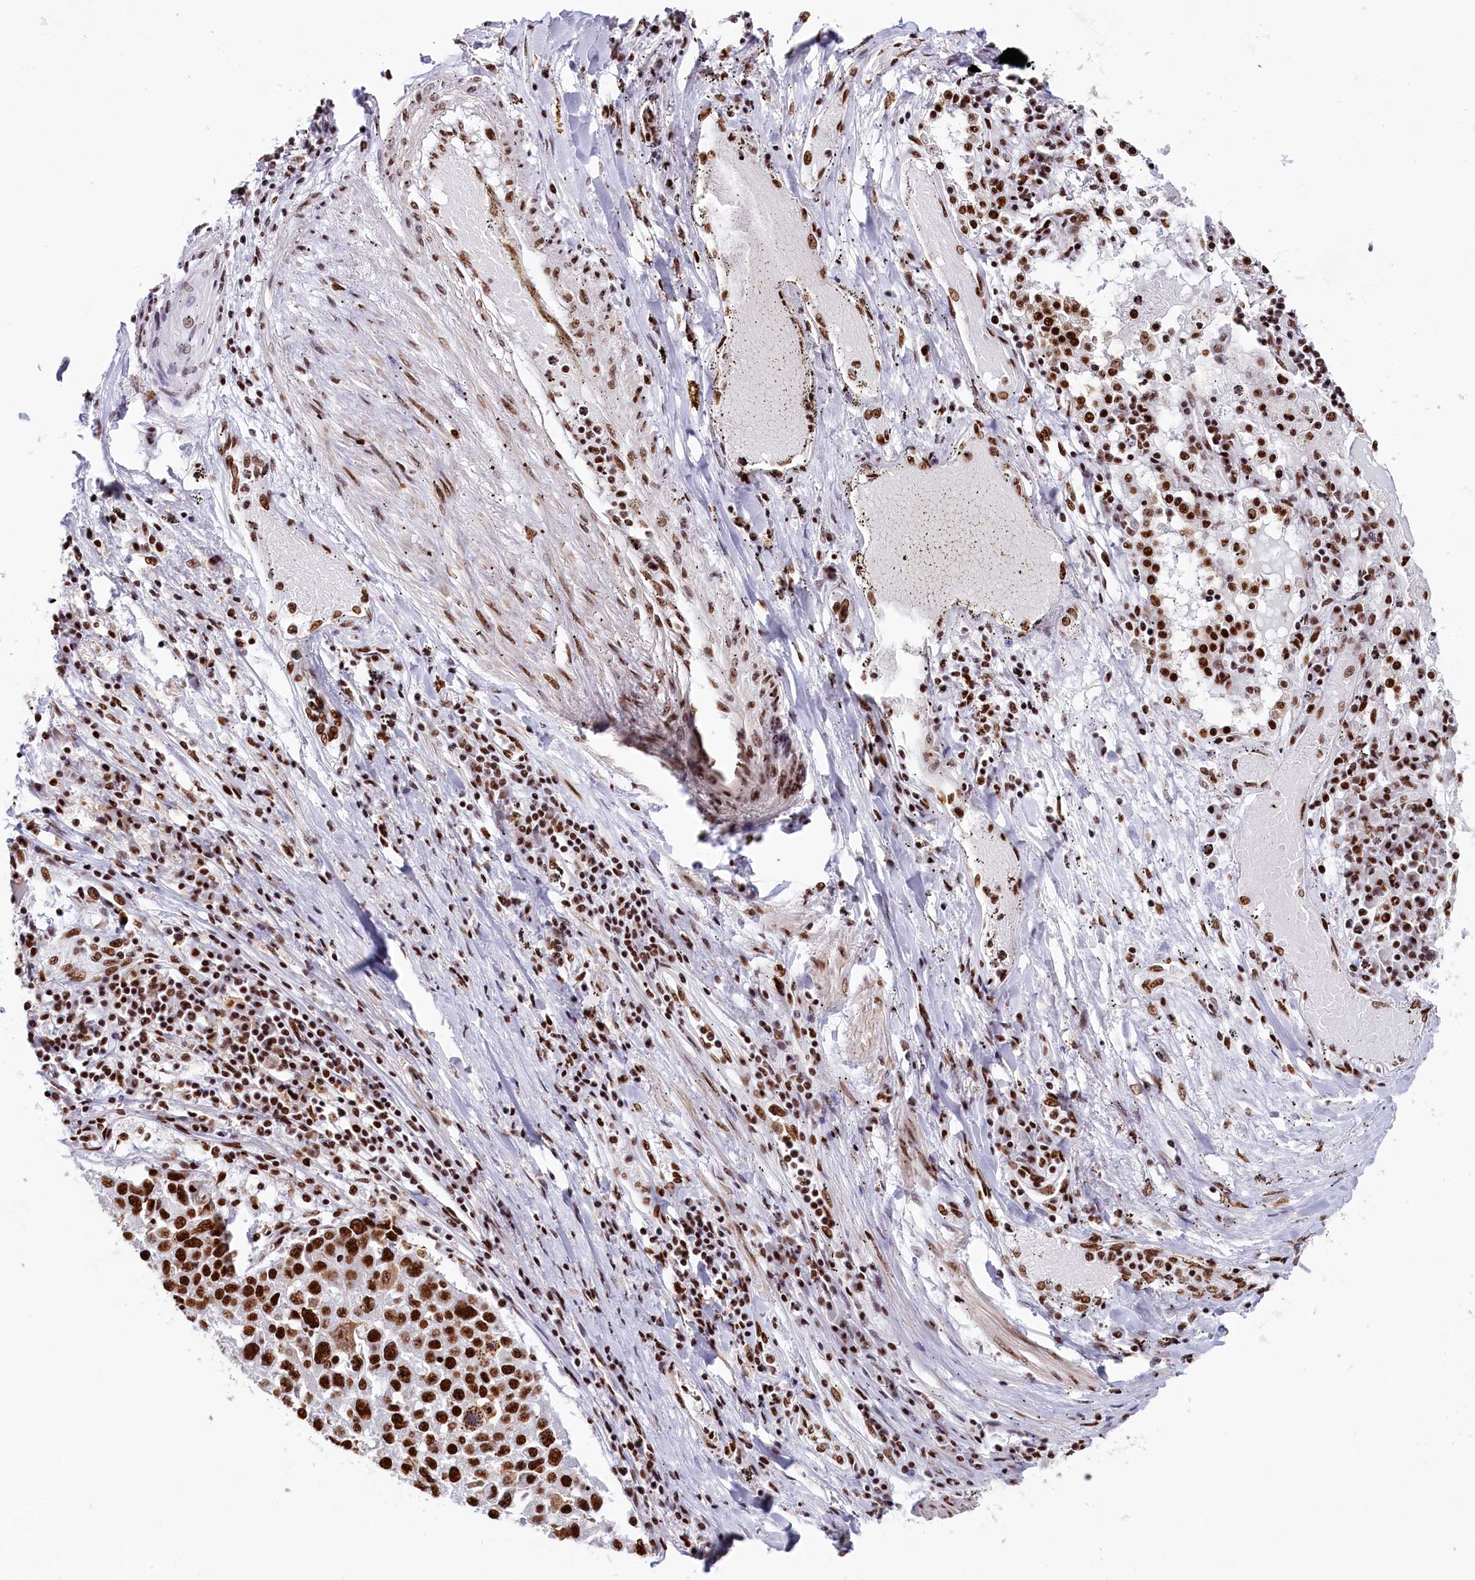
{"staining": {"intensity": "strong", "quantity": ">75%", "location": "nuclear"}, "tissue": "lung cancer", "cell_type": "Tumor cells", "image_type": "cancer", "snomed": [{"axis": "morphology", "description": "Squamous cell carcinoma, NOS"}, {"axis": "topography", "description": "Lung"}], "caption": "Strong nuclear expression for a protein is present in about >75% of tumor cells of lung cancer using IHC.", "gene": "SNRNP70", "patient": {"sex": "male", "age": 65}}